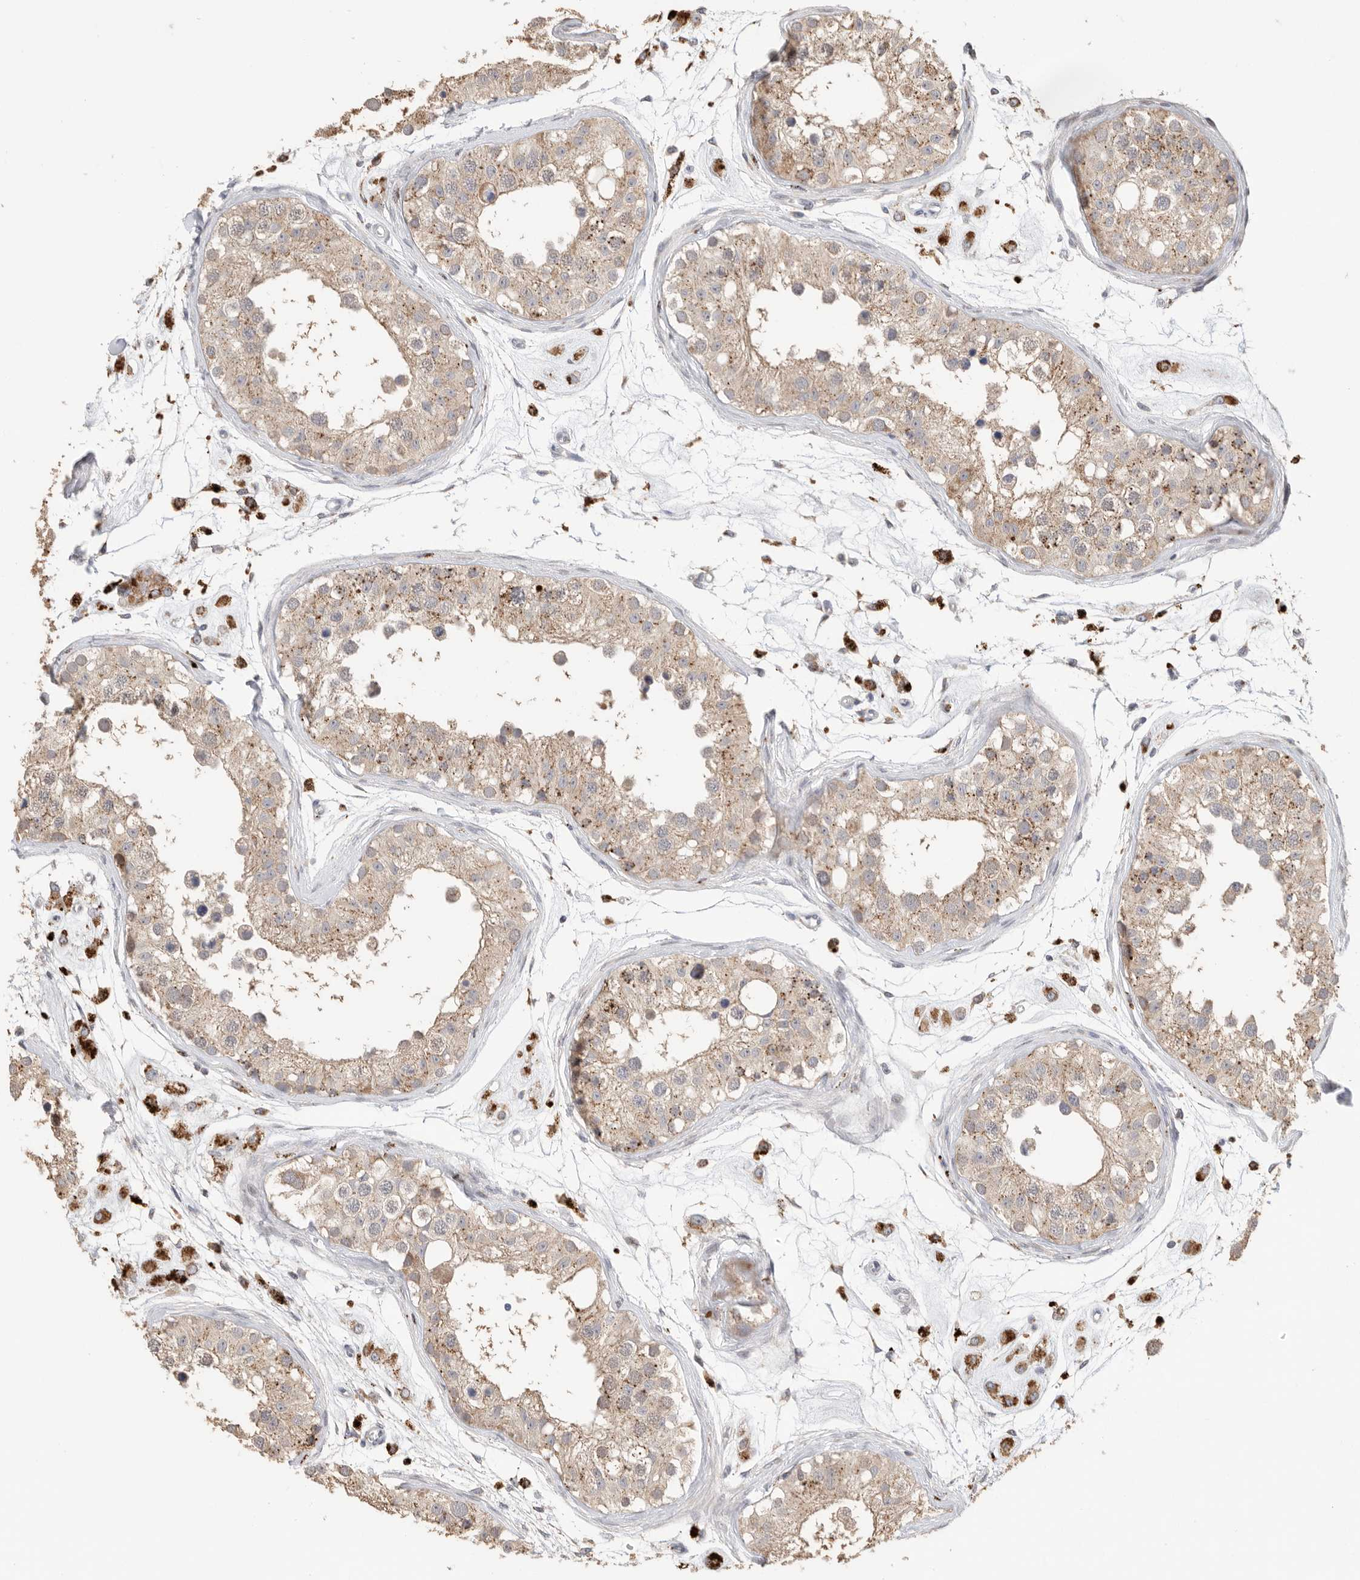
{"staining": {"intensity": "moderate", "quantity": "25%-75%", "location": "cytoplasmic/membranous"}, "tissue": "testis", "cell_type": "Cells in seminiferous ducts", "image_type": "normal", "snomed": [{"axis": "morphology", "description": "Normal tissue, NOS"}, {"axis": "morphology", "description": "Adenocarcinoma, metastatic, NOS"}, {"axis": "topography", "description": "Testis"}], "caption": "Immunohistochemical staining of benign human testis demonstrates 25%-75% levels of moderate cytoplasmic/membranous protein staining in approximately 25%-75% of cells in seminiferous ducts. Using DAB (3,3'-diaminobenzidine) (brown) and hematoxylin (blue) stains, captured at high magnification using brightfield microscopy.", "gene": "GGH", "patient": {"sex": "male", "age": 26}}